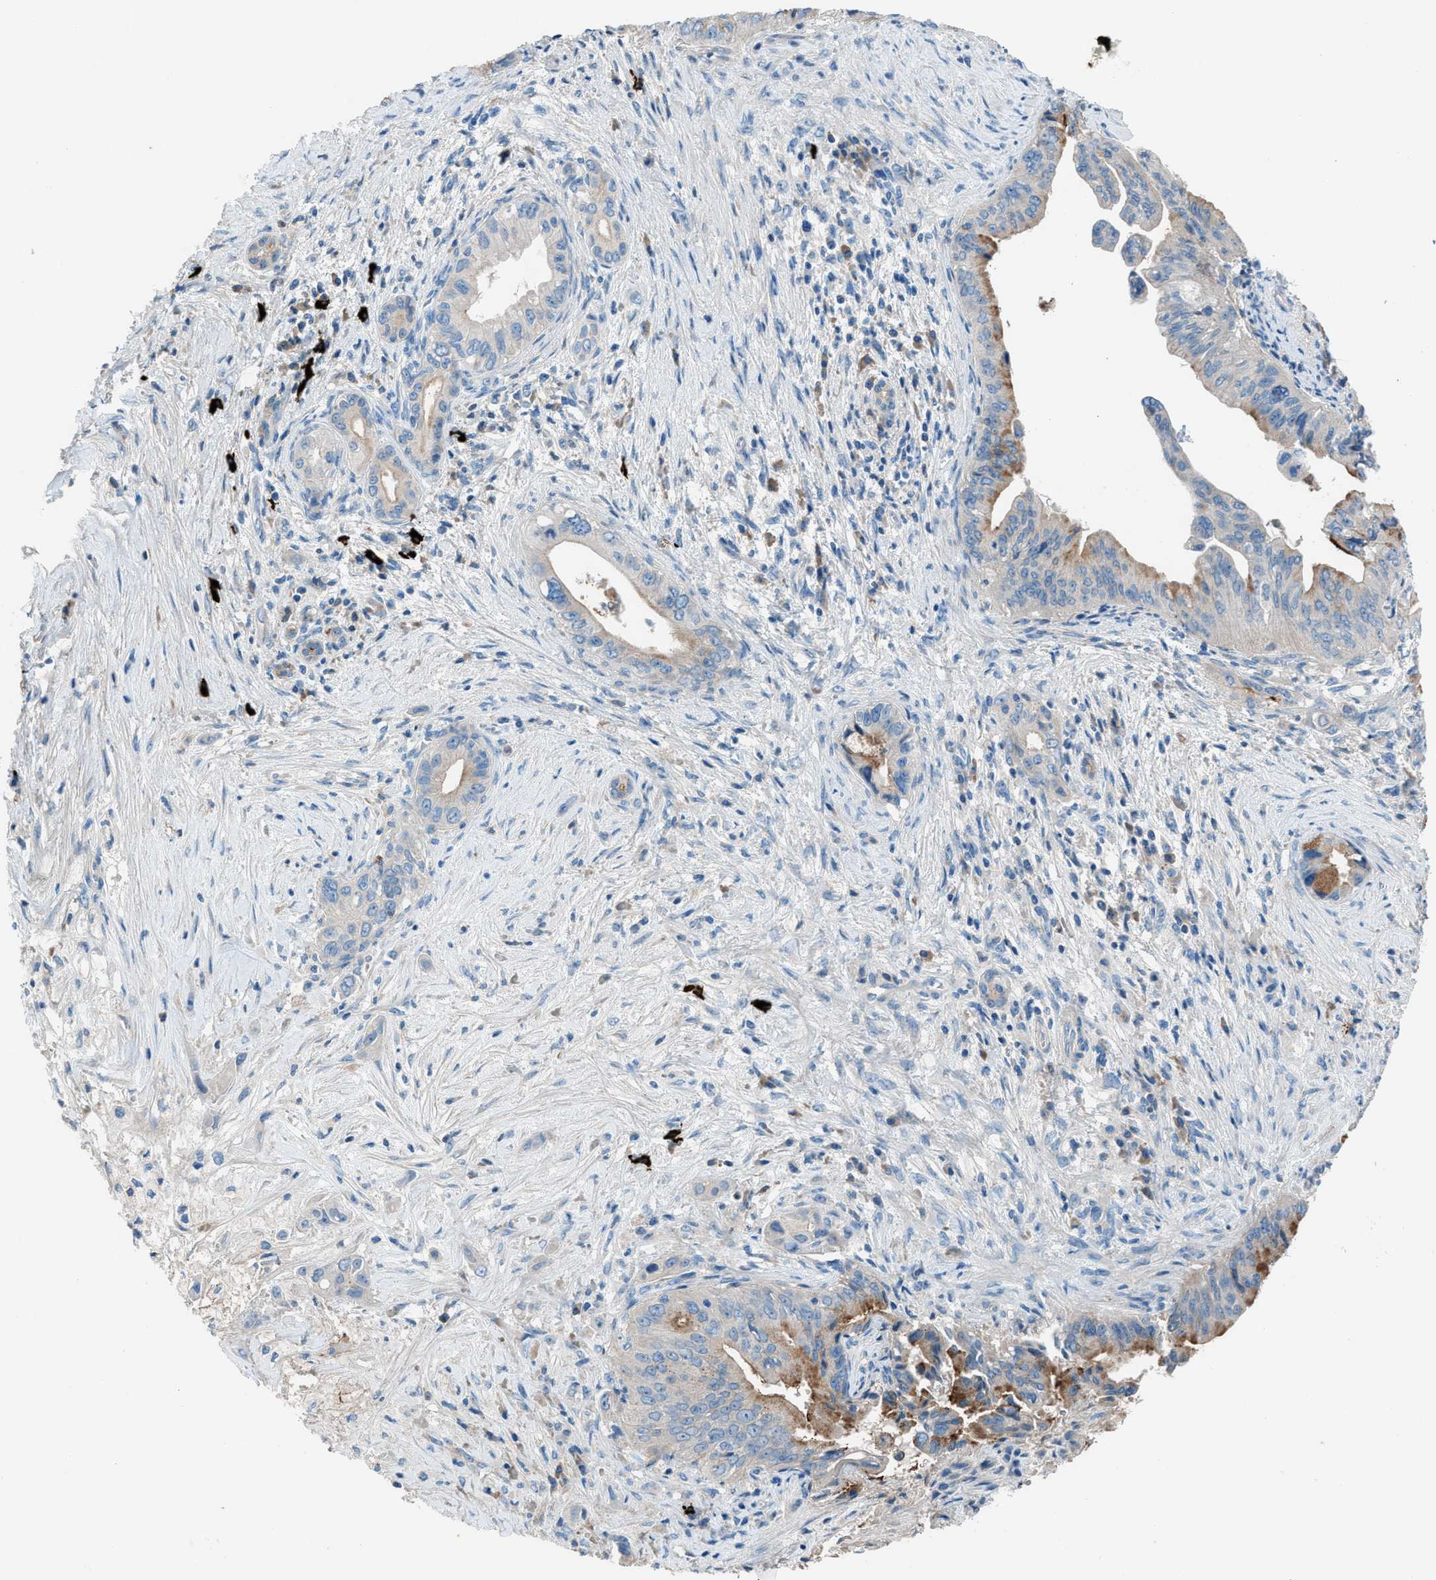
{"staining": {"intensity": "moderate", "quantity": "25%-75%", "location": "cytoplasmic/membranous"}, "tissue": "pancreatic cancer", "cell_type": "Tumor cells", "image_type": "cancer", "snomed": [{"axis": "morphology", "description": "Adenocarcinoma, NOS"}, {"axis": "topography", "description": "Pancreas"}], "caption": "Protein expression analysis of pancreatic cancer (adenocarcinoma) displays moderate cytoplasmic/membranous staining in approximately 25%-75% of tumor cells.", "gene": "C5AR2", "patient": {"sex": "female", "age": 73}}